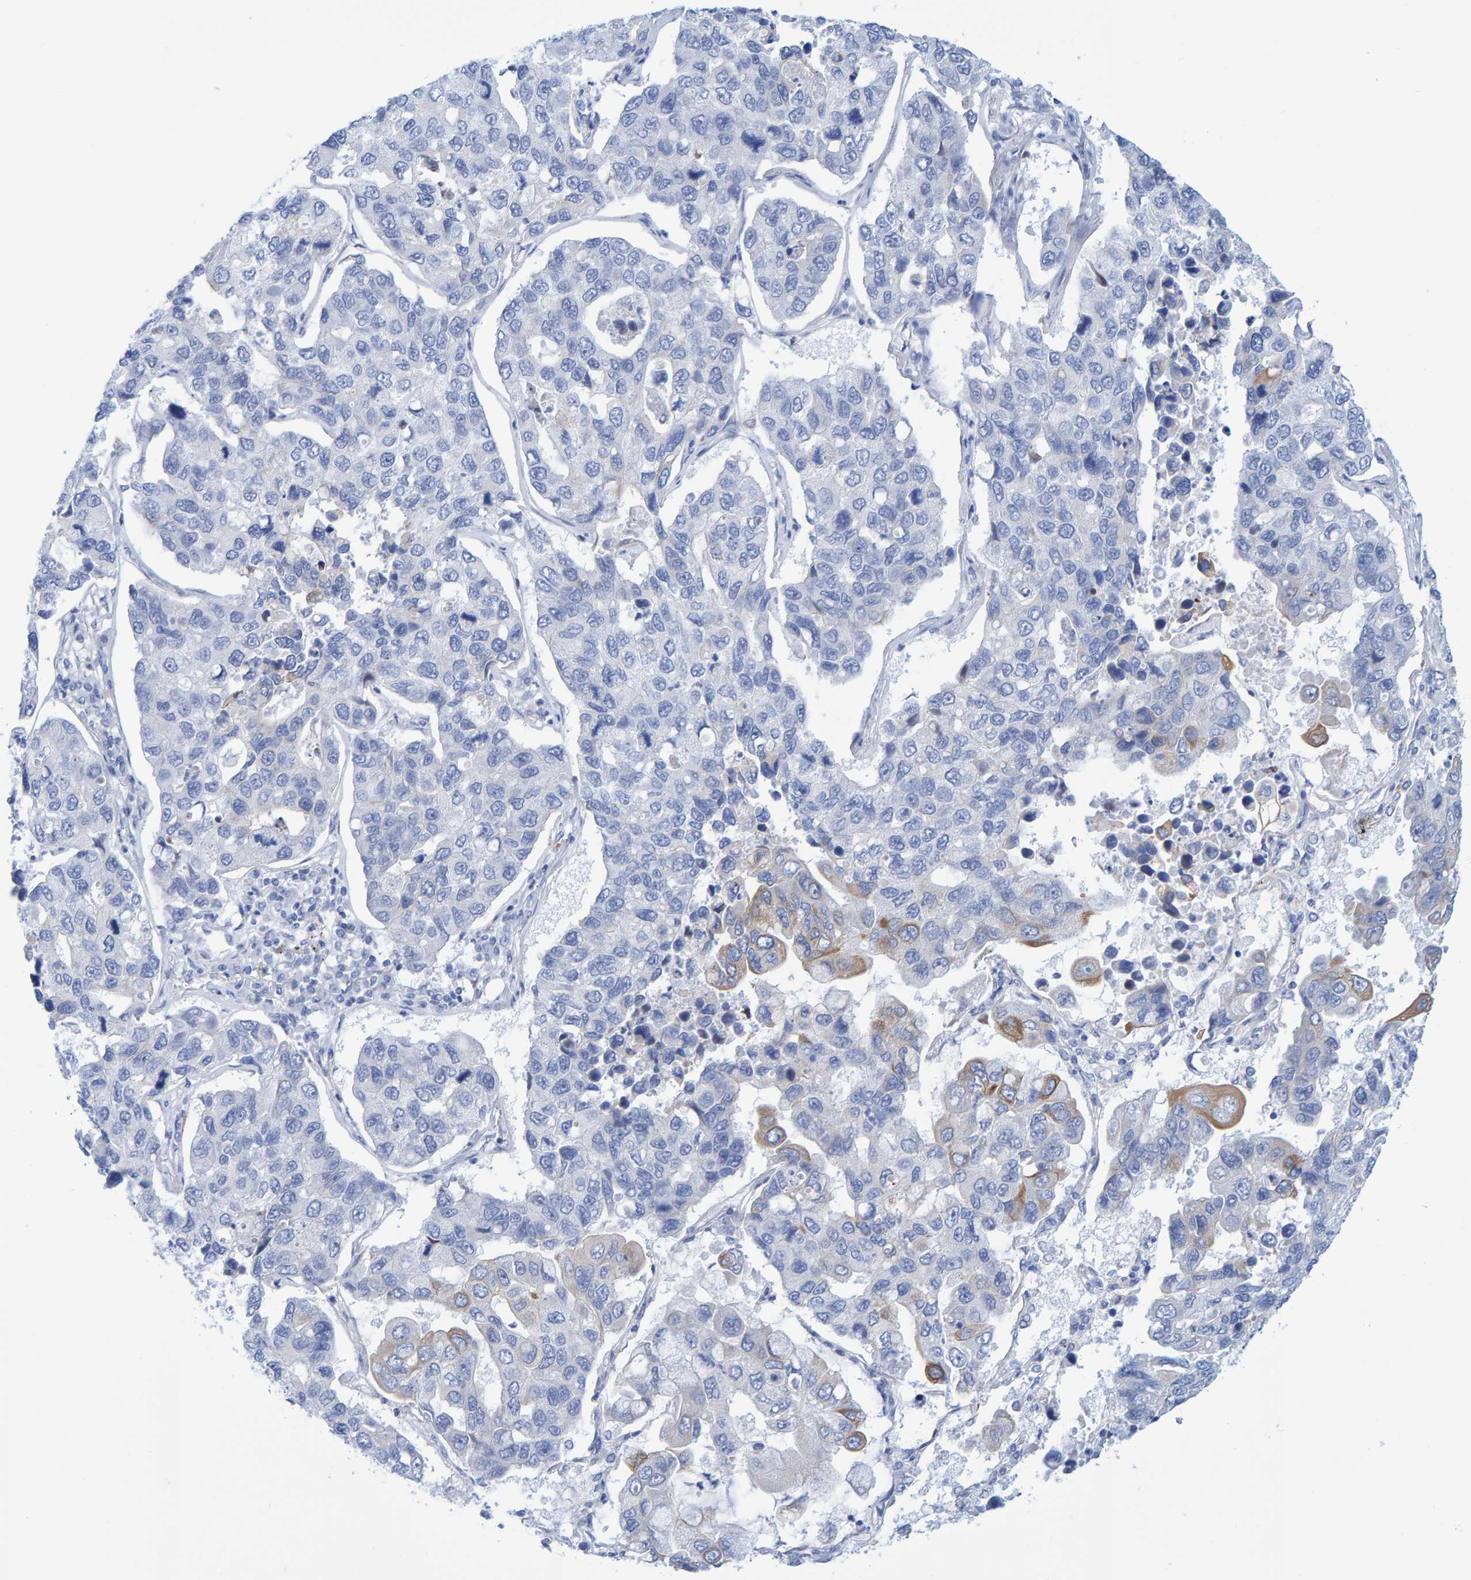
{"staining": {"intensity": "negative", "quantity": "none", "location": "none"}, "tissue": "lung cancer", "cell_type": "Tumor cells", "image_type": "cancer", "snomed": [{"axis": "morphology", "description": "Adenocarcinoma, NOS"}, {"axis": "topography", "description": "Lung"}], "caption": "High magnification brightfield microscopy of adenocarcinoma (lung) stained with DAB (3,3'-diaminobenzidine) (brown) and counterstained with hematoxylin (blue): tumor cells show no significant staining.", "gene": "JAKMIP3", "patient": {"sex": "male", "age": 64}}